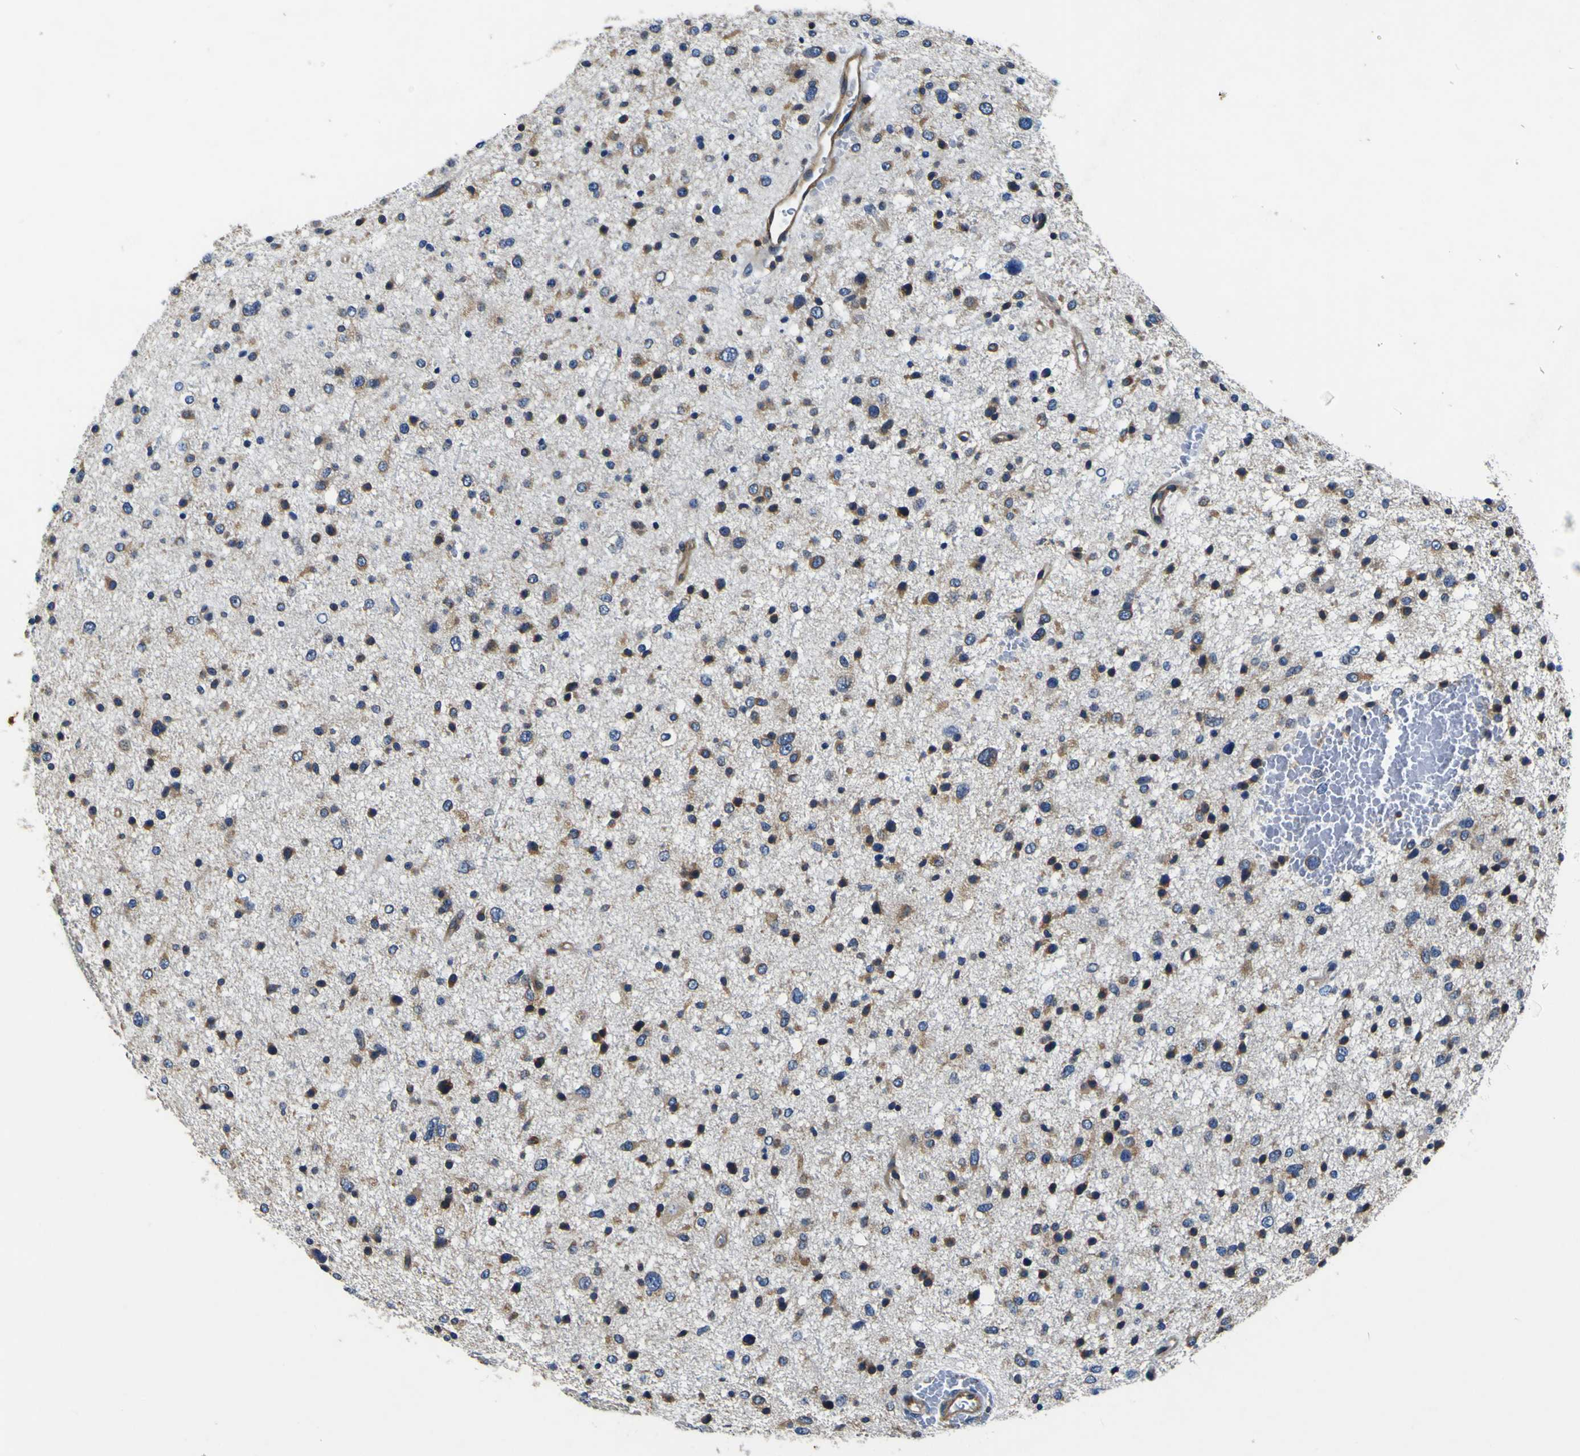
{"staining": {"intensity": "moderate", "quantity": "25%-75%", "location": "cytoplasmic/membranous"}, "tissue": "glioma", "cell_type": "Tumor cells", "image_type": "cancer", "snomed": [{"axis": "morphology", "description": "Glioma, malignant, Low grade"}, {"axis": "topography", "description": "Brain"}], "caption": "About 25%-75% of tumor cells in human low-grade glioma (malignant) show moderate cytoplasmic/membranous protein expression as visualized by brown immunohistochemical staining.", "gene": "CNR2", "patient": {"sex": "female", "age": 37}}